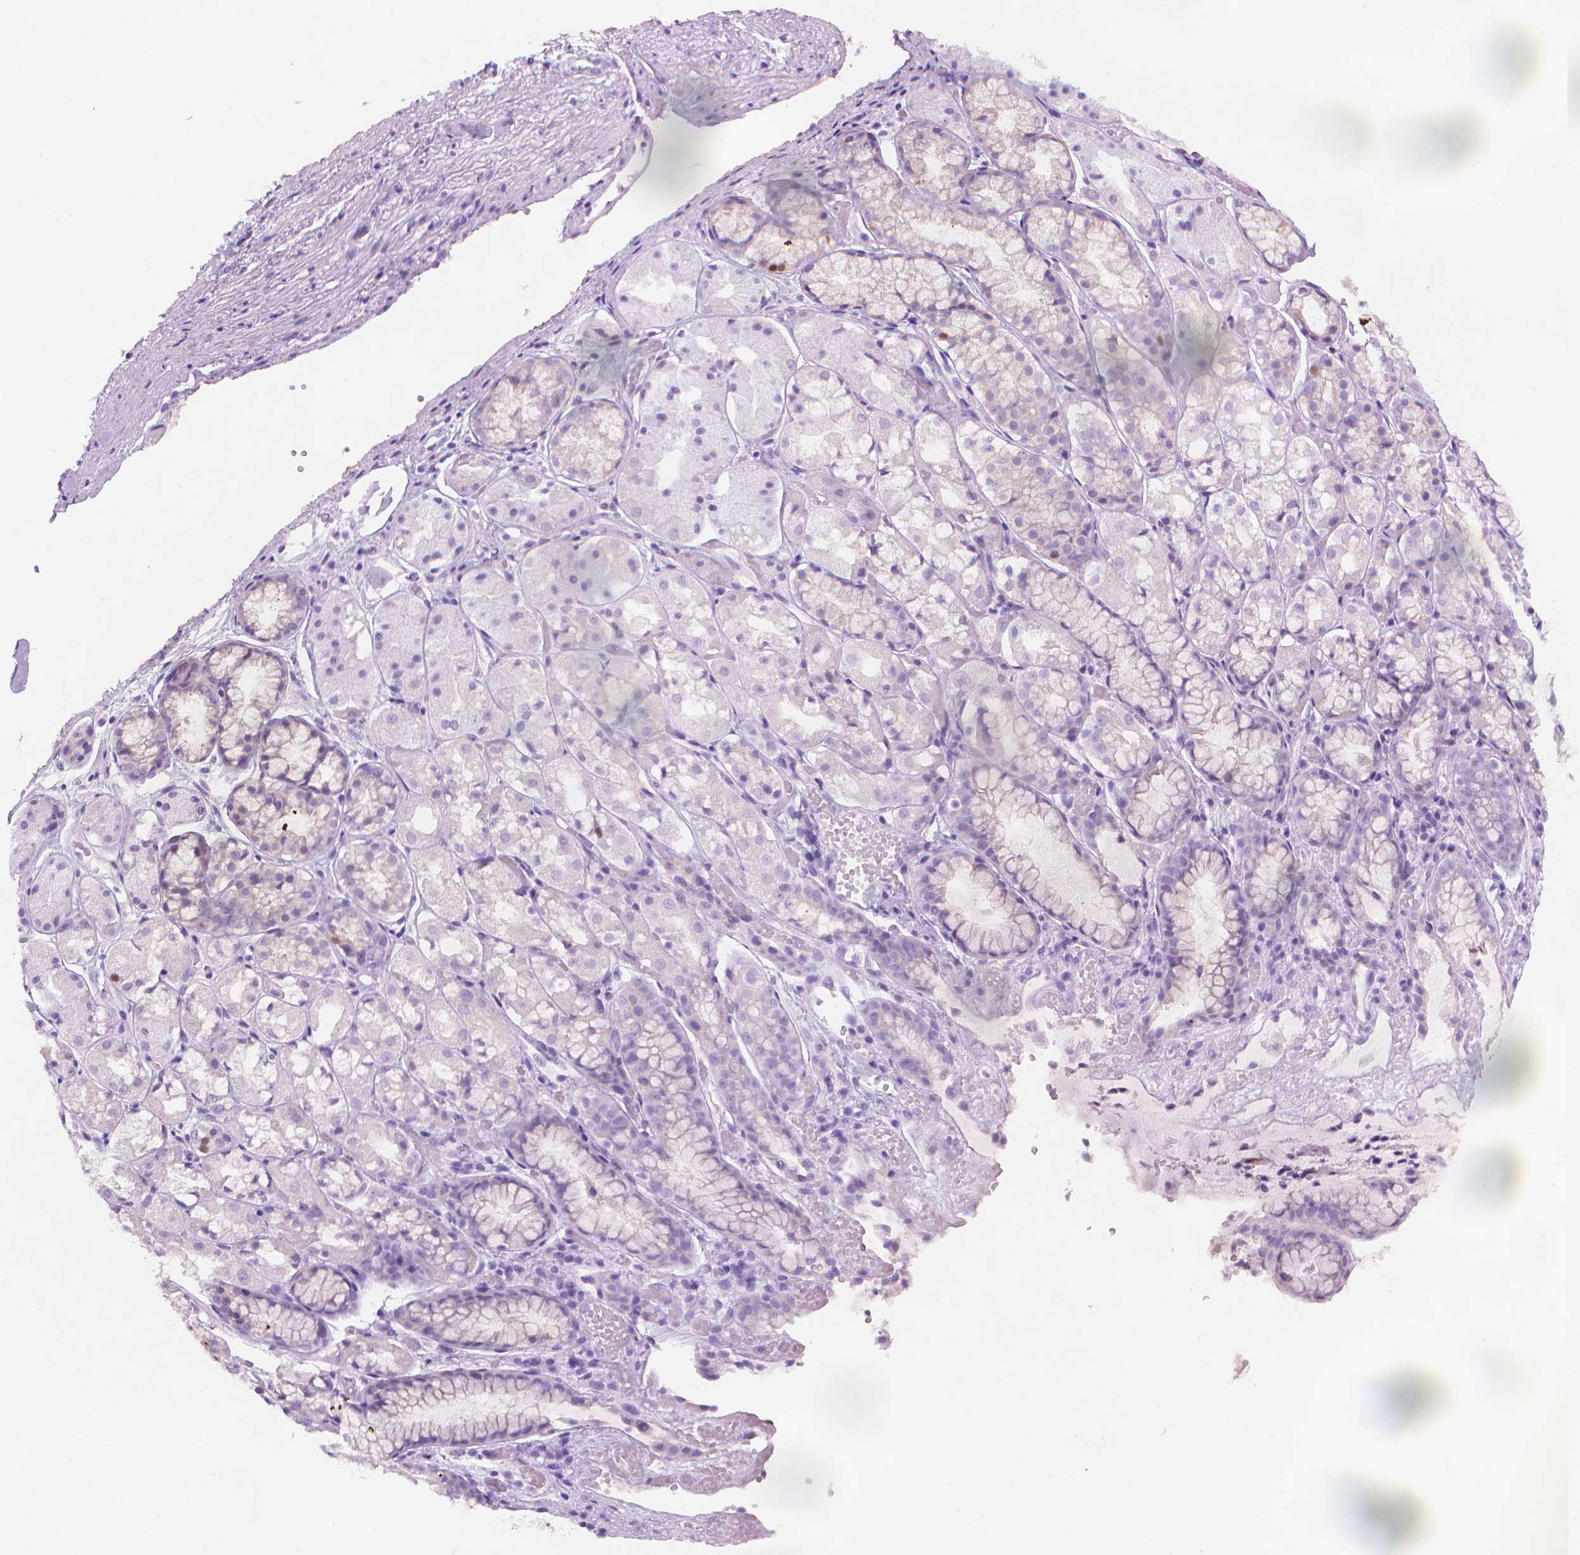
{"staining": {"intensity": "negative", "quantity": "none", "location": "none"}, "tissue": "stomach", "cell_type": "Glandular cells", "image_type": "normal", "snomed": [{"axis": "morphology", "description": "Normal tissue, NOS"}, {"axis": "topography", "description": "Stomach"}], "caption": "Protein analysis of unremarkable stomach displays no significant expression in glandular cells. Brightfield microscopy of immunohistochemistry (IHC) stained with DAB (brown) and hematoxylin (blue), captured at high magnification.", "gene": "TTC29", "patient": {"sex": "male", "age": 70}}